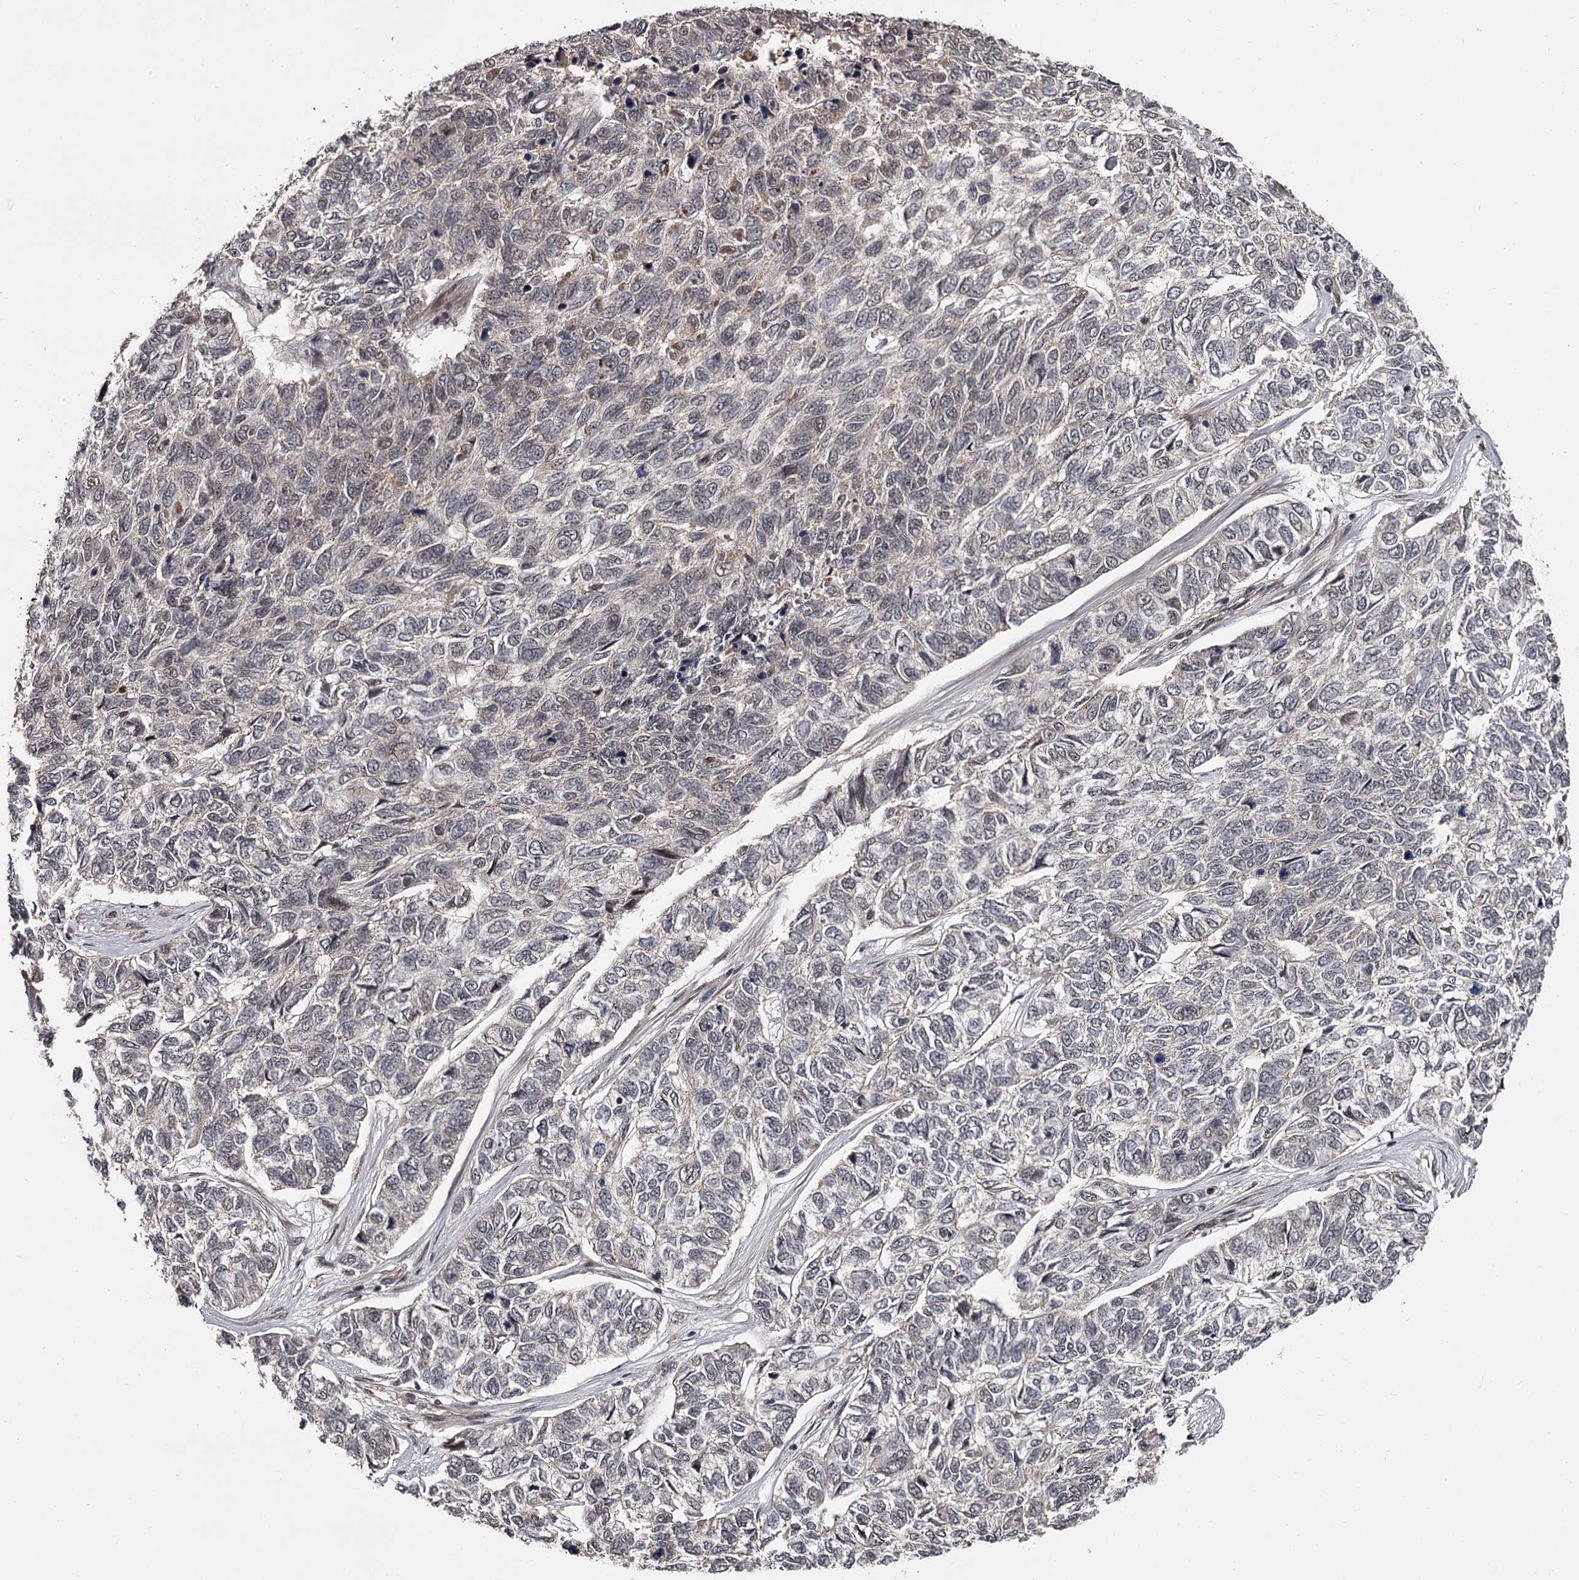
{"staining": {"intensity": "negative", "quantity": "none", "location": "none"}, "tissue": "skin cancer", "cell_type": "Tumor cells", "image_type": "cancer", "snomed": [{"axis": "morphology", "description": "Basal cell carcinoma"}, {"axis": "topography", "description": "Skin"}], "caption": "Tumor cells are negative for protein expression in human skin cancer (basal cell carcinoma).", "gene": "CDC42EP2", "patient": {"sex": "female", "age": 65}}